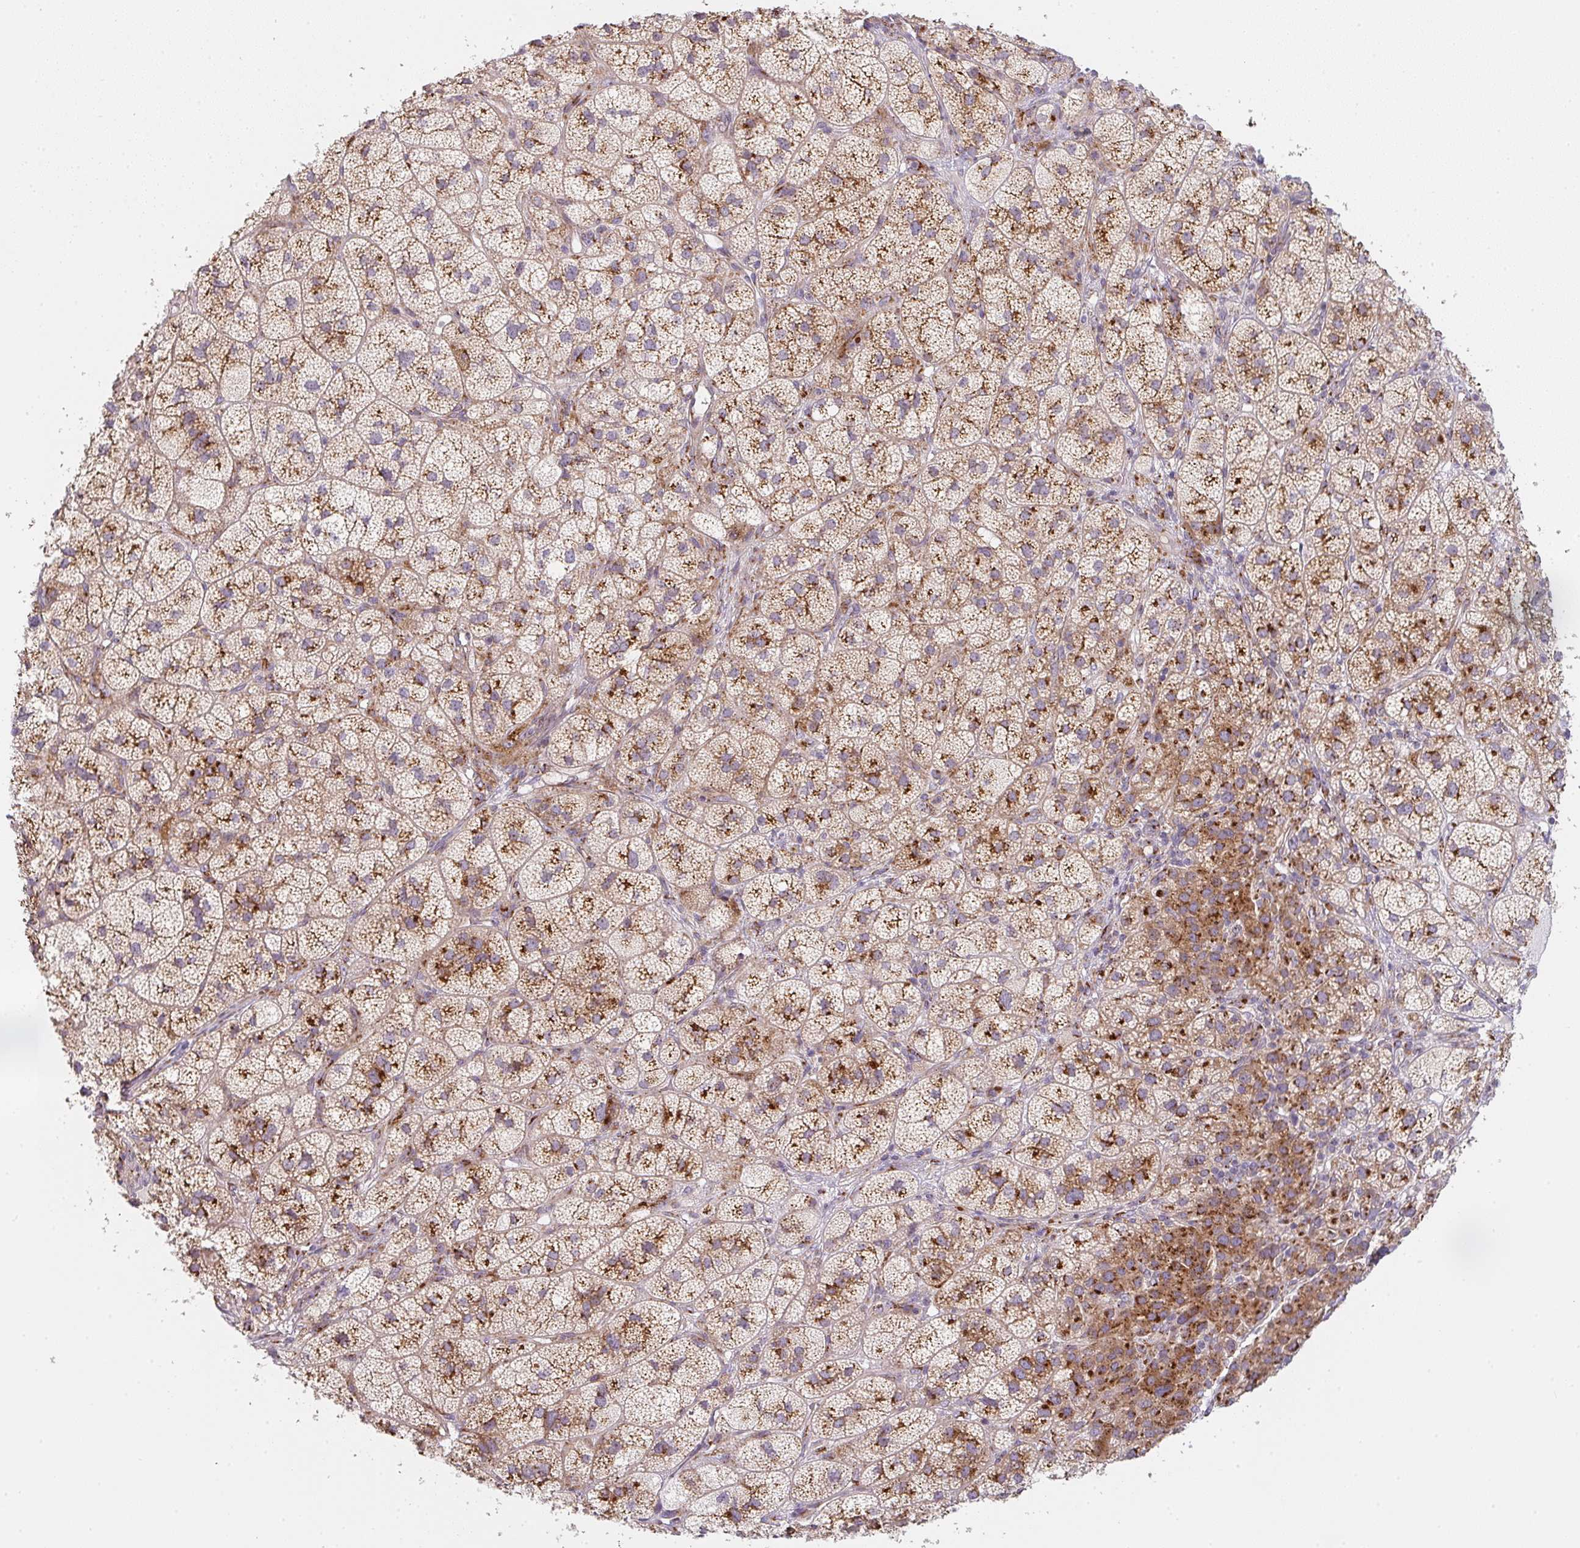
{"staining": {"intensity": "strong", "quantity": ">75%", "location": "cytoplasmic/membranous"}, "tissue": "adrenal gland", "cell_type": "Glandular cells", "image_type": "normal", "snomed": [{"axis": "morphology", "description": "Normal tissue, NOS"}, {"axis": "topography", "description": "Adrenal gland"}], "caption": "Adrenal gland stained for a protein (brown) exhibits strong cytoplasmic/membranous positive positivity in about >75% of glandular cells.", "gene": "GVQW3", "patient": {"sex": "female", "age": 60}}